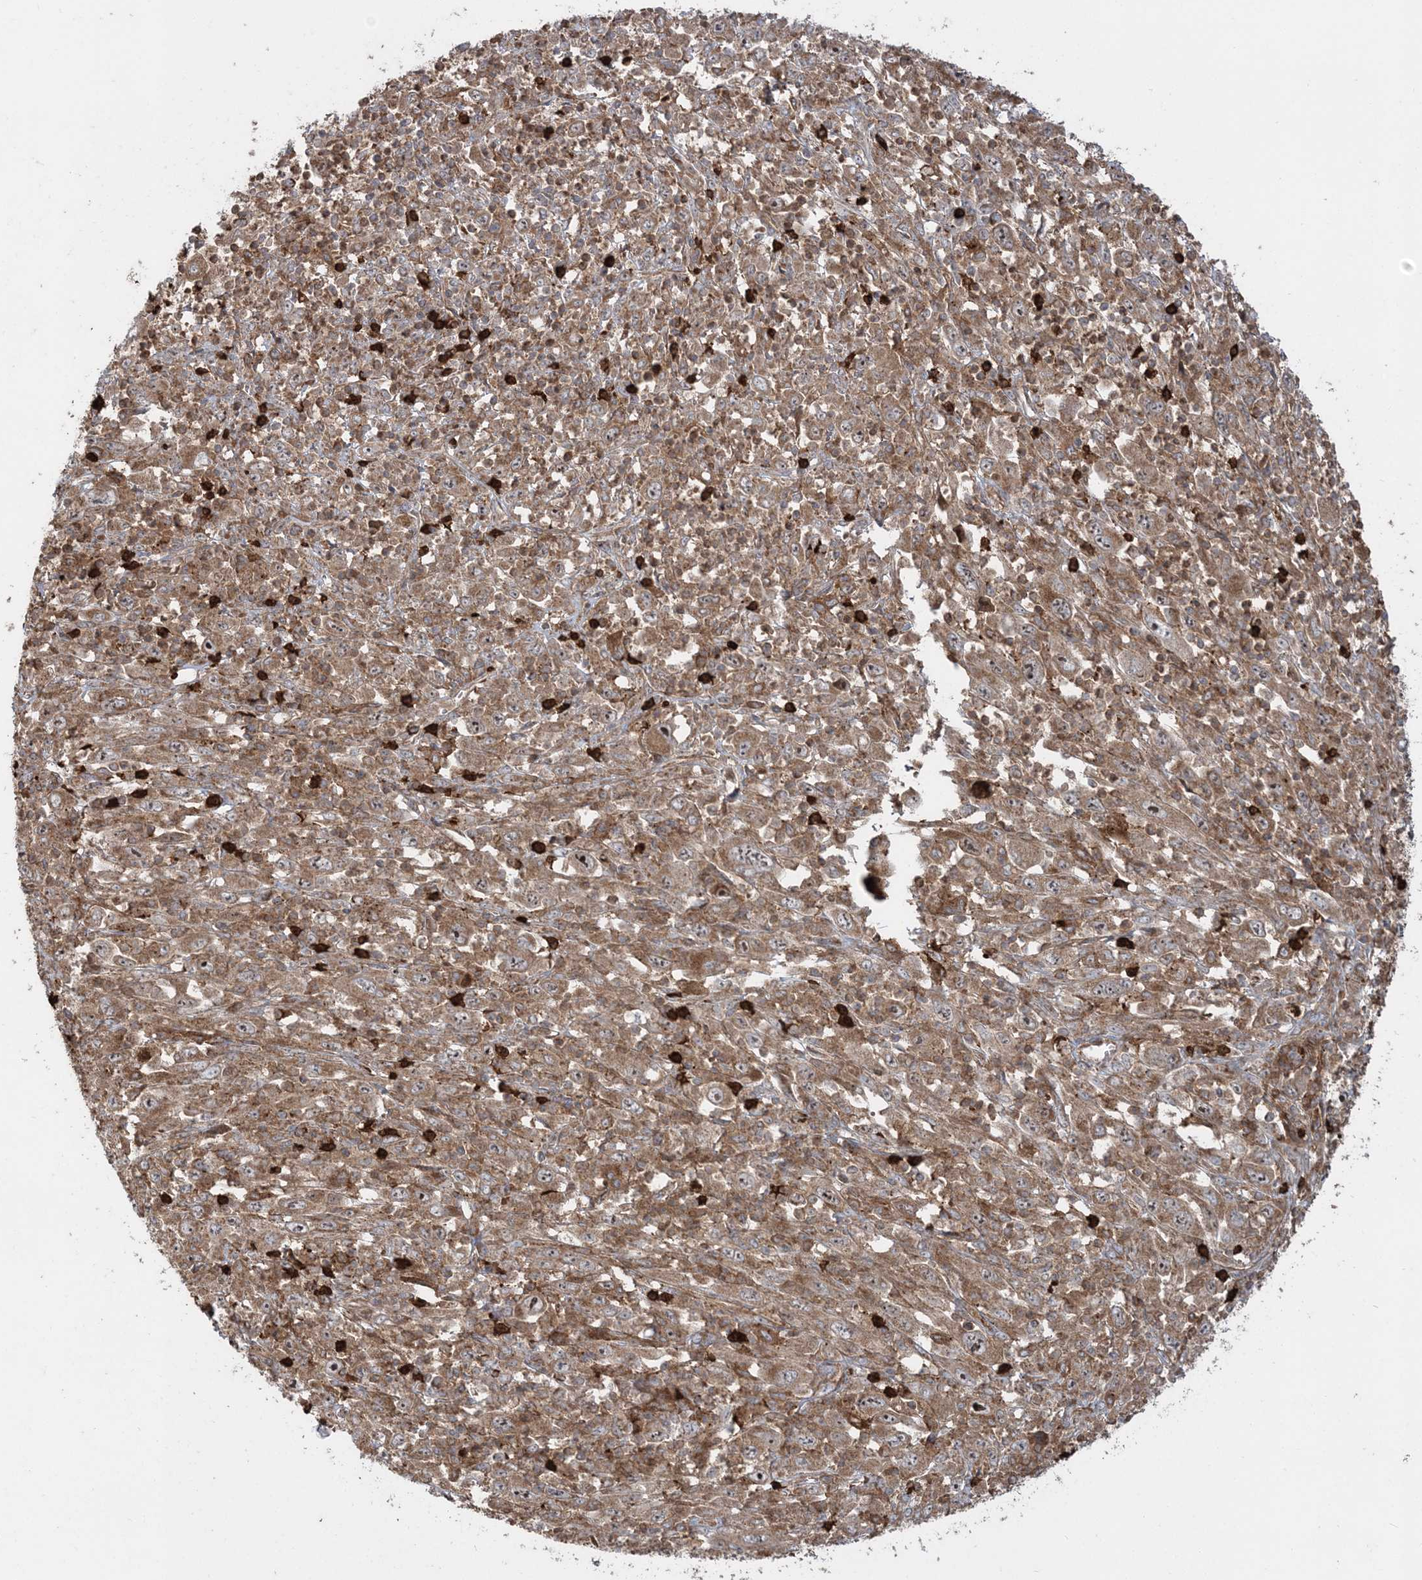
{"staining": {"intensity": "moderate", "quantity": ">75%", "location": "cytoplasmic/membranous"}, "tissue": "melanoma", "cell_type": "Tumor cells", "image_type": "cancer", "snomed": [{"axis": "morphology", "description": "Malignant melanoma, Metastatic site"}, {"axis": "topography", "description": "Skin"}], "caption": "The histopathology image demonstrates immunohistochemical staining of malignant melanoma (metastatic site). There is moderate cytoplasmic/membranous positivity is seen in about >75% of tumor cells.", "gene": "LRPPRC", "patient": {"sex": "female", "age": 56}}